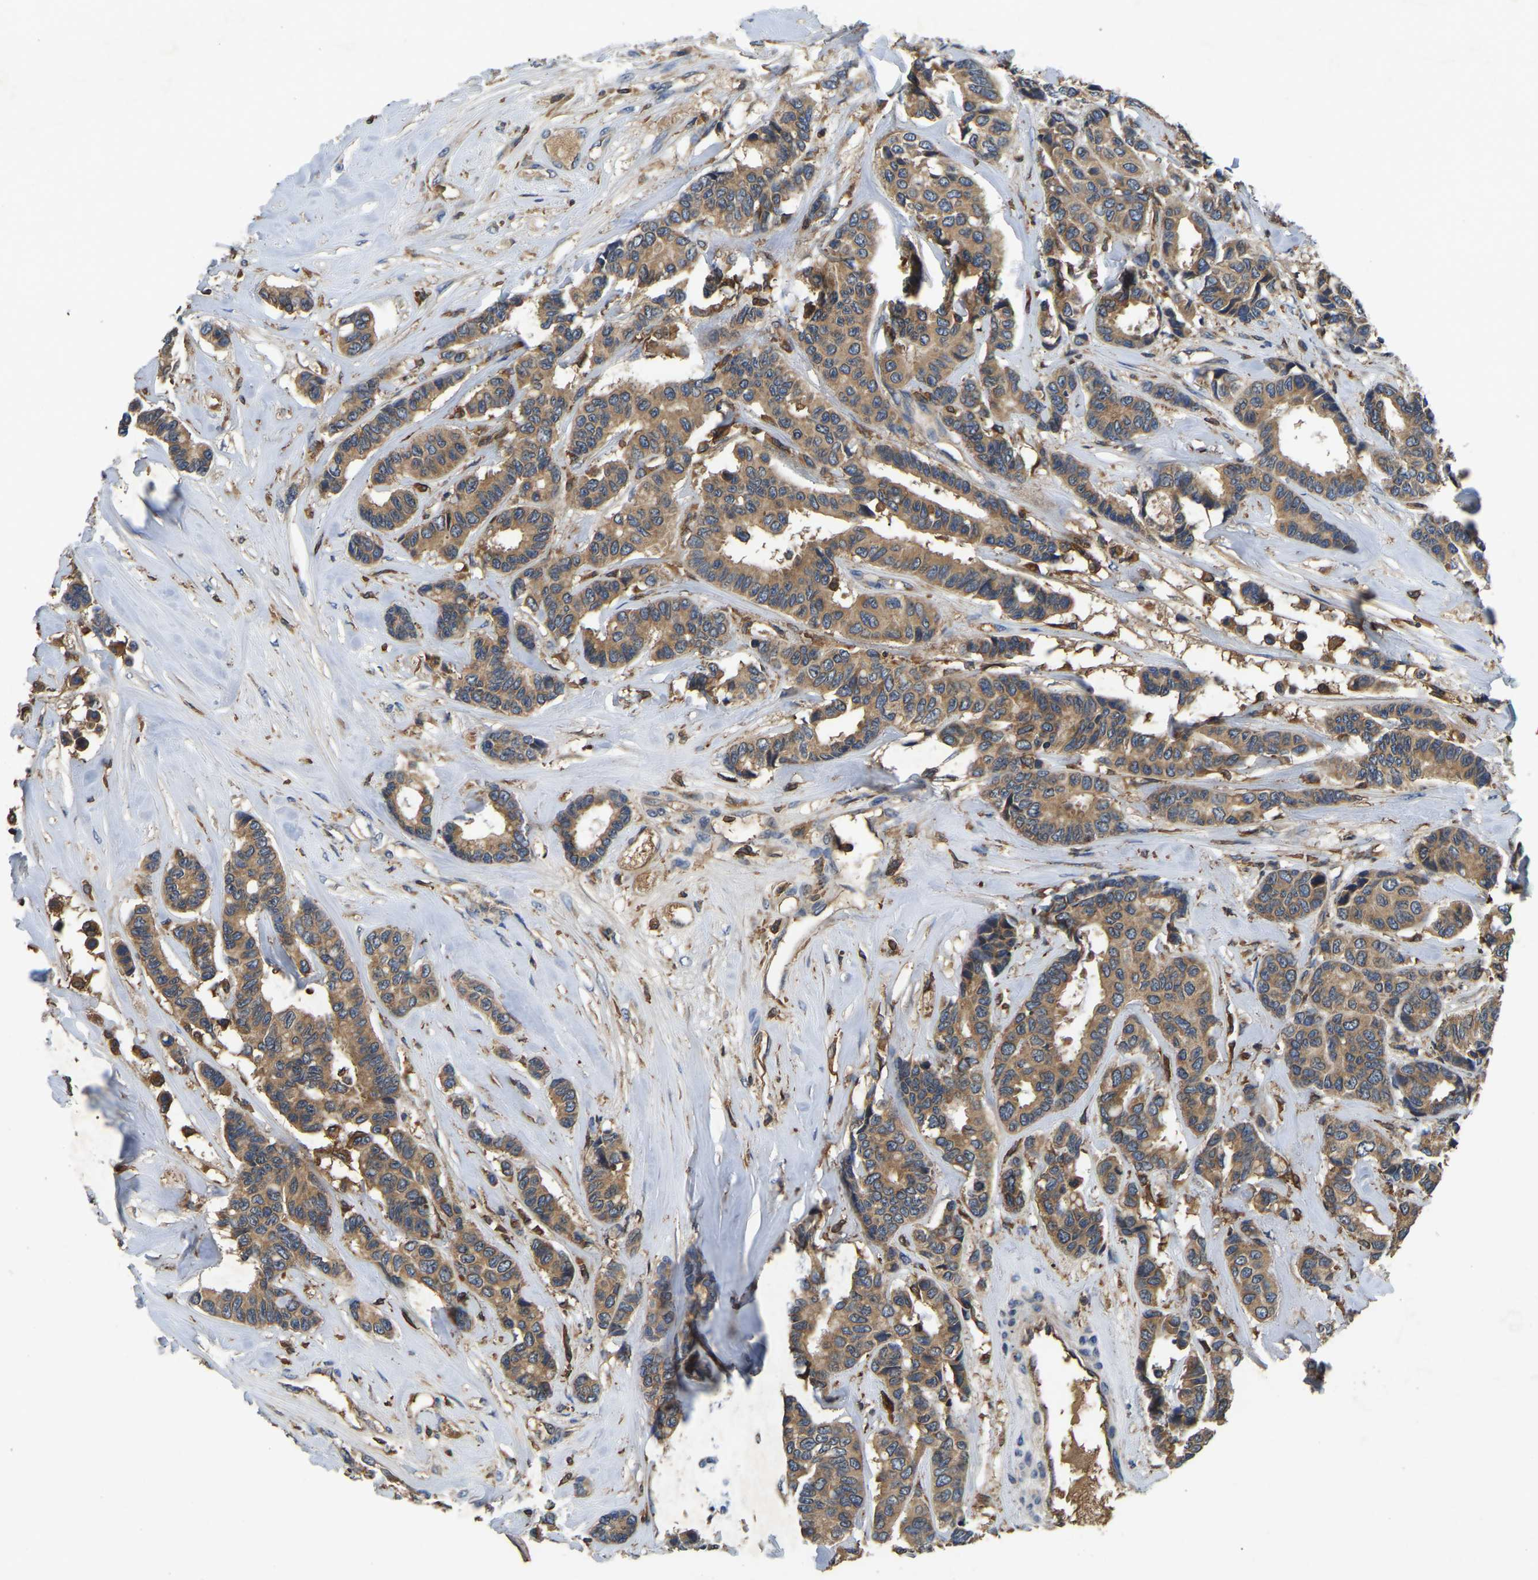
{"staining": {"intensity": "moderate", "quantity": ">75%", "location": "cytoplasmic/membranous"}, "tissue": "breast cancer", "cell_type": "Tumor cells", "image_type": "cancer", "snomed": [{"axis": "morphology", "description": "Duct carcinoma"}, {"axis": "topography", "description": "Breast"}], "caption": "A high-resolution image shows immunohistochemistry staining of breast cancer (infiltrating ductal carcinoma), which exhibits moderate cytoplasmic/membranous staining in approximately >75% of tumor cells.", "gene": "SMPD2", "patient": {"sex": "female", "age": 87}}